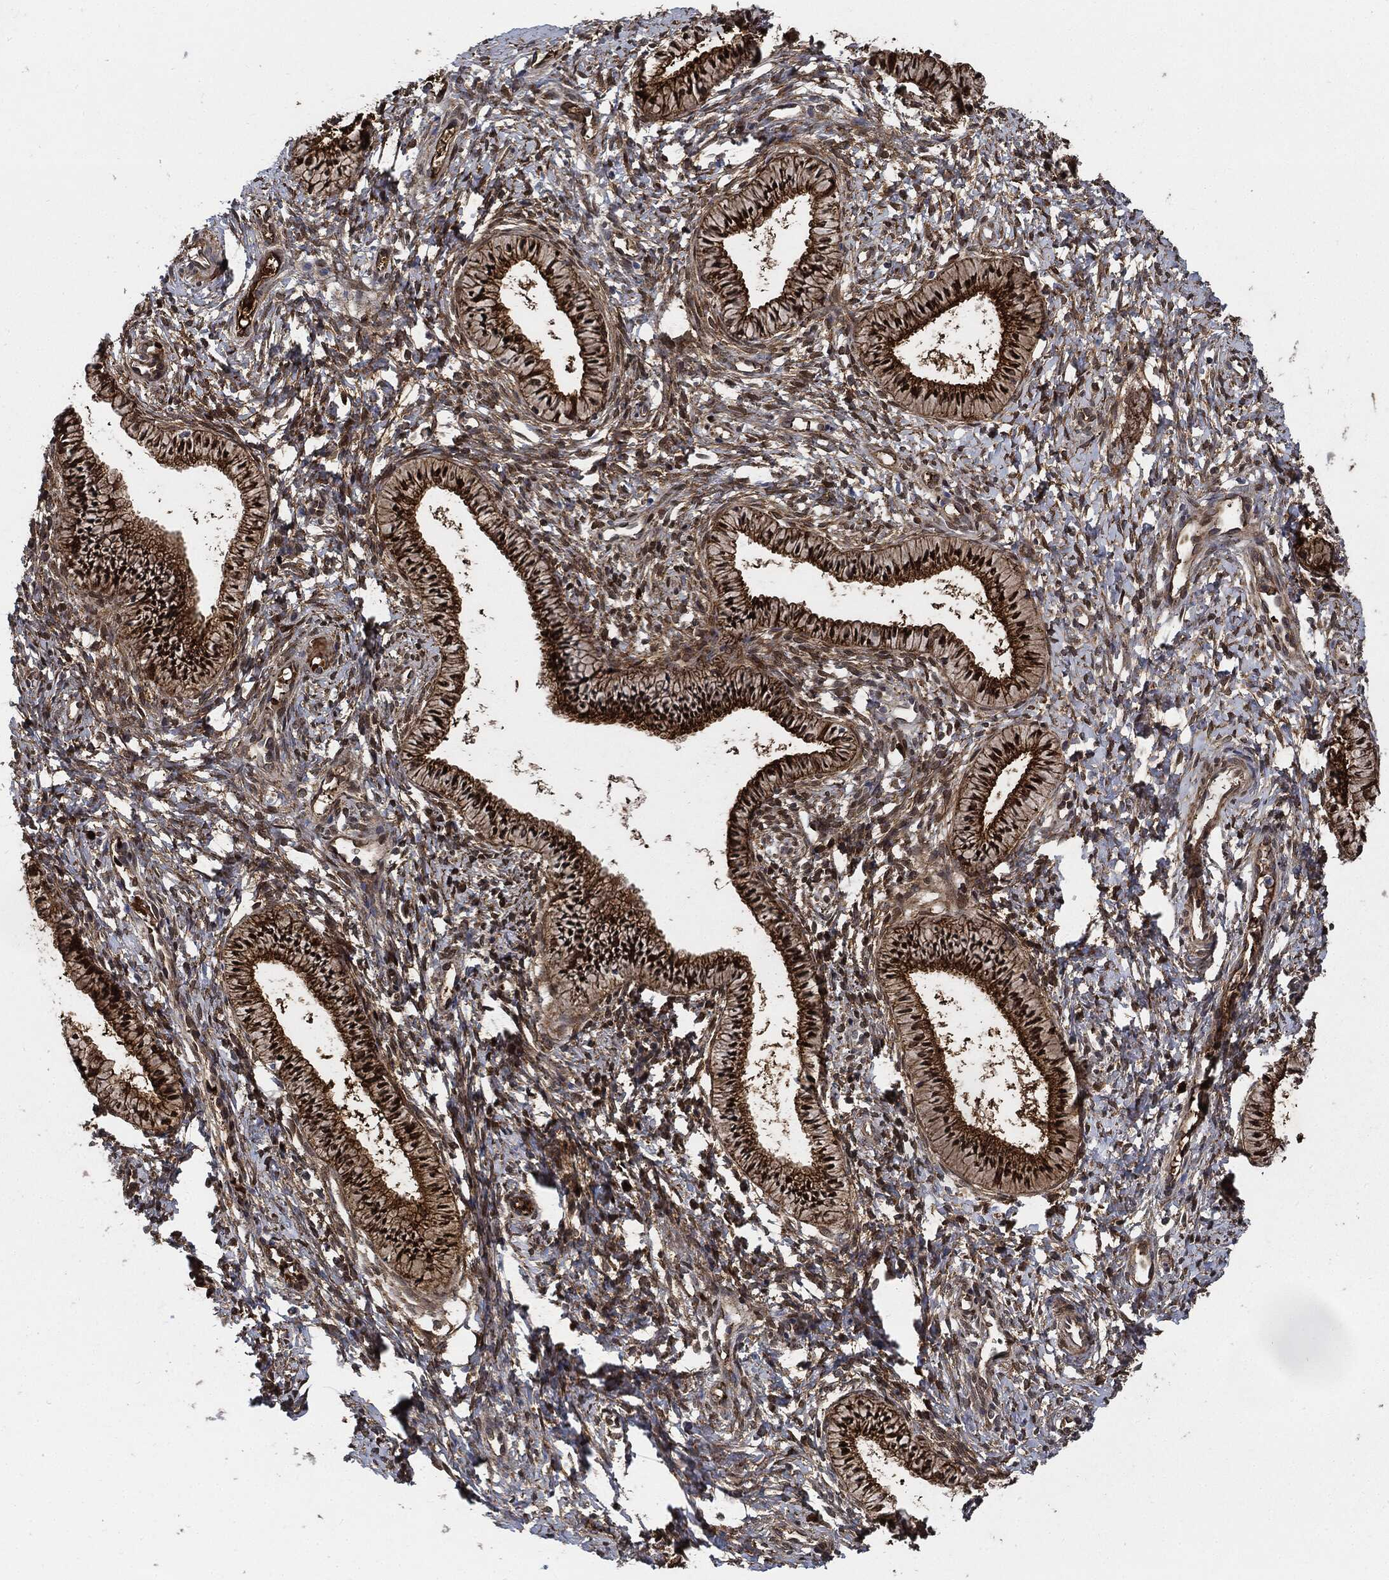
{"staining": {"intensity": "strong", "quantity": ">75%", "location": "cytoplasmic/membranous"}, "tissue": "cervix", "cell_type": "Glandular cells", "image_type": "normal", "snomed": [{"axis": "morphology", "description": "Normal tissue, NOS"}, {"axis": "topography", "description": "Cervix"}], "caption": "This is a photomicrograph of immunohistochemistry staining of unremarkable cervix, which shows strong expression in the cytoplasmic/membranous of glandular cells.", "gene": "PRDX2", "patient": {"sex": "female", "age": 39}}